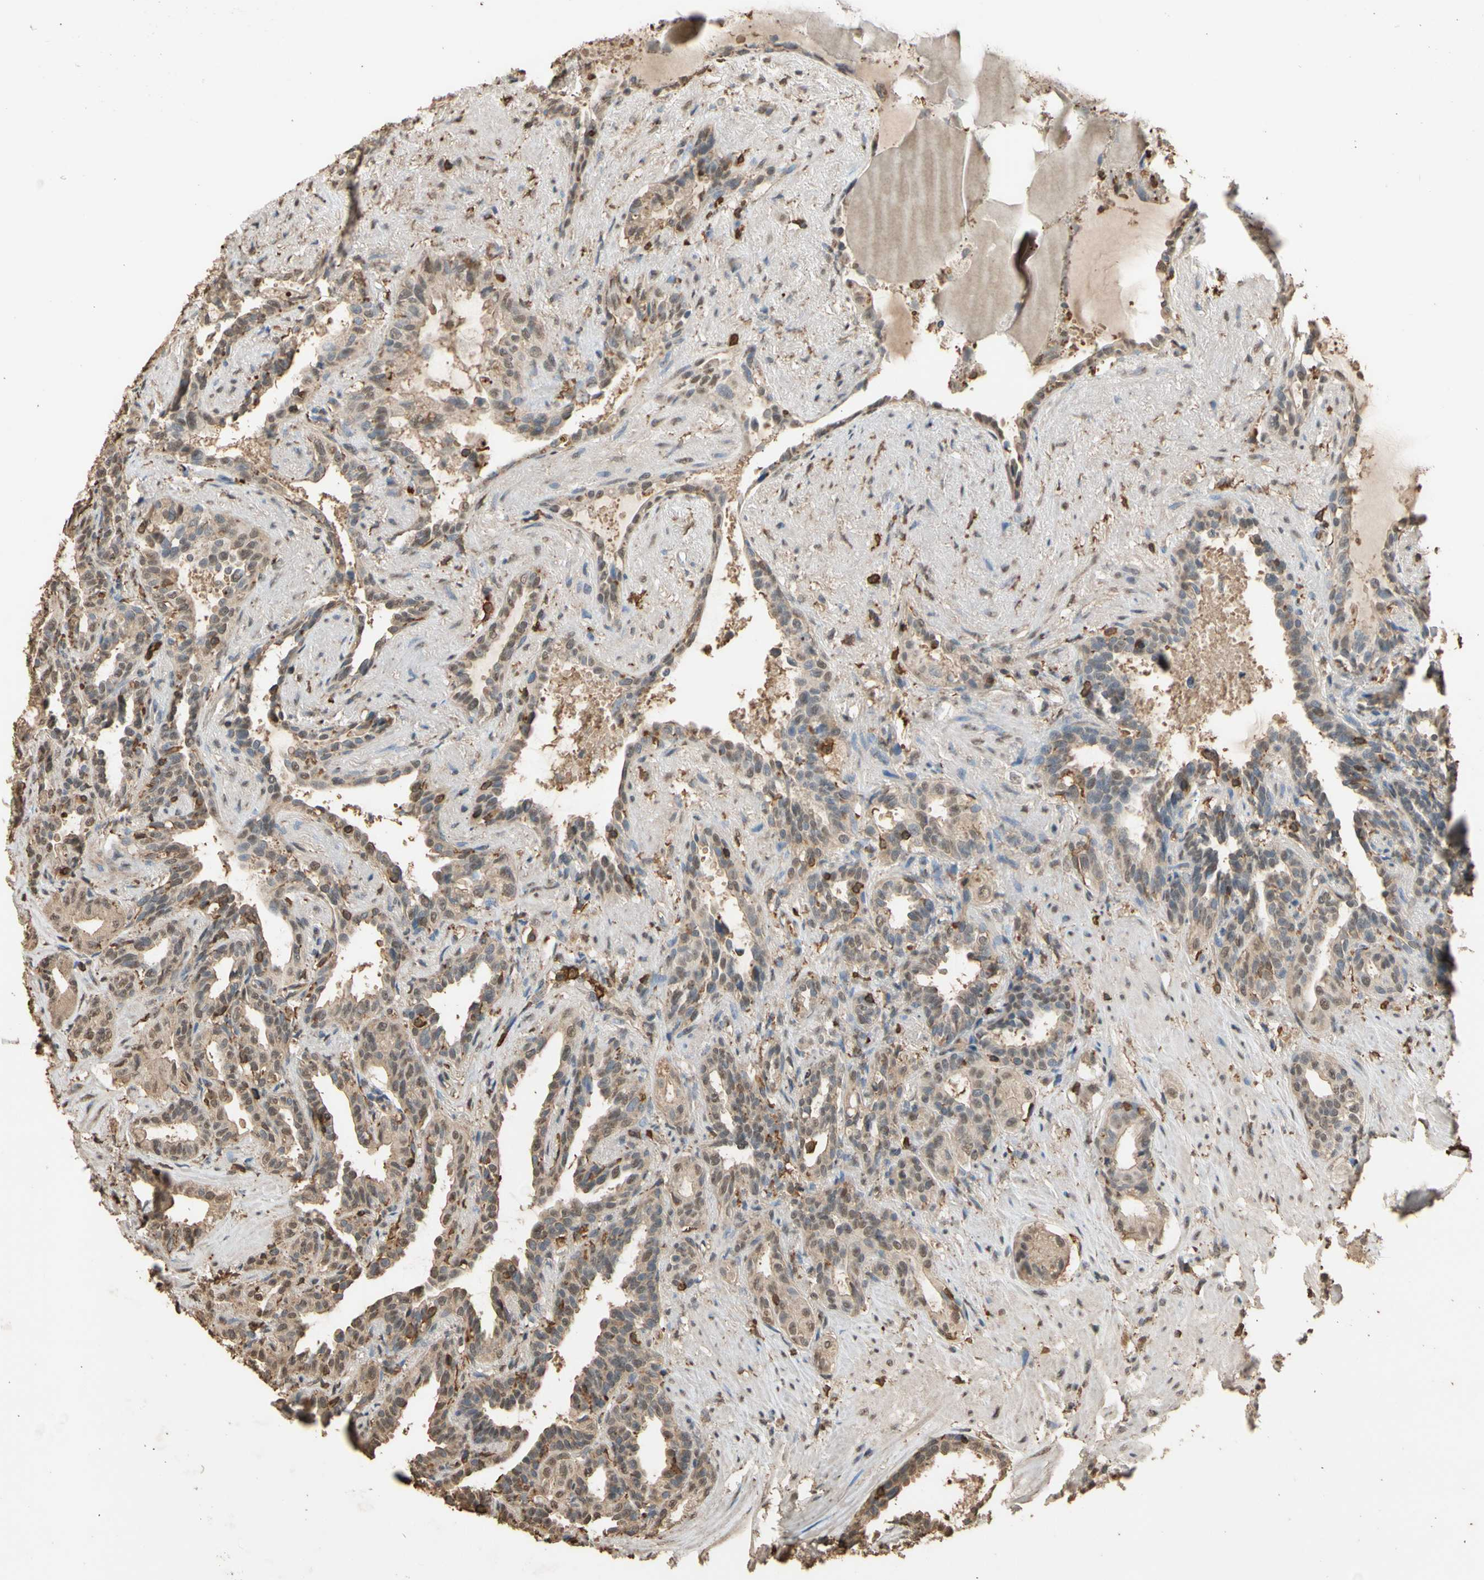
{"staining": {"intensity": "weak", "quantity": ">75%", "location": "cytoplasmic/membranous"}, "tissue": "seminal vesicle", "cell_type": "Glandular cells", "image_type": "normal", "snomed": [{"axis": "morphology", "description": "Normal tissue, NOS"}, {"axis": "topography", "description": "Seminal veicle"}], "caption": "The photomicrograph demonstrates immunohistochemical staining of benign seminal vesicle. There is weak cytoplasmic/membranous staining is seen in about >75% of glandular cells.", "gene": "TNFSF13B", "patient": {"sex": "male", "age": 61}}